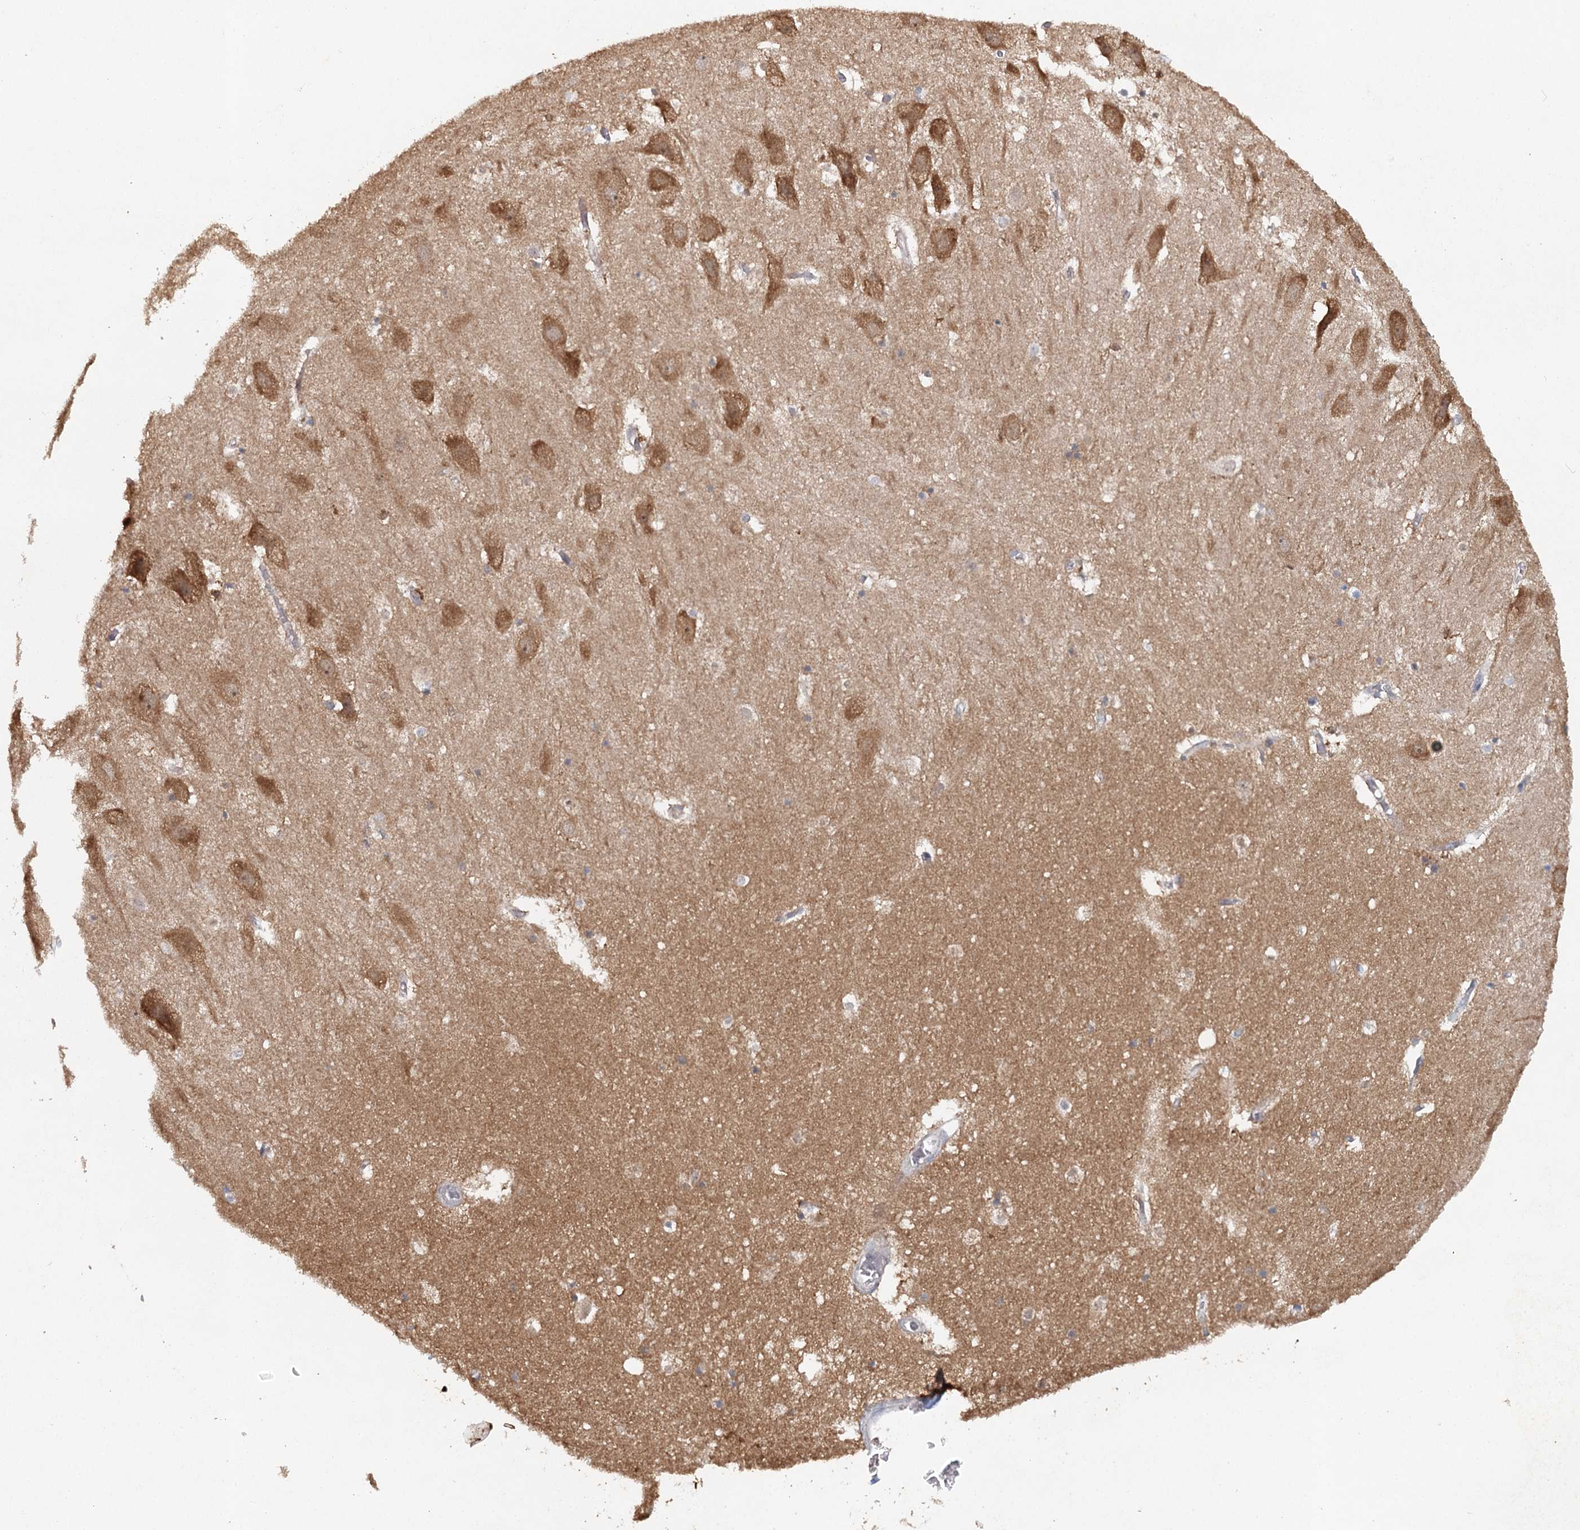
{"staining": {"intensity": "negative", "quantity": "none", "location": "none"}, "tissue": "hippocampus", "cell_type": "Glial cells", "image_type": "normal", "snomed": [{"axis": "morphology", "description": "Normal tissue, NOS"}, {"axis": "topography", "description": "Hippocampus"}], "caption": "Photomicrograph shows no protein positivity in glial cells of benign hippocampus. The staining is performed using DAB (3,3'-diaminobenzidine) brown chromogen with nuclei counter-stained in using hematoxylin.", "gene": "SLC41A2", "patient": {"sex": "female", "age": 52}}